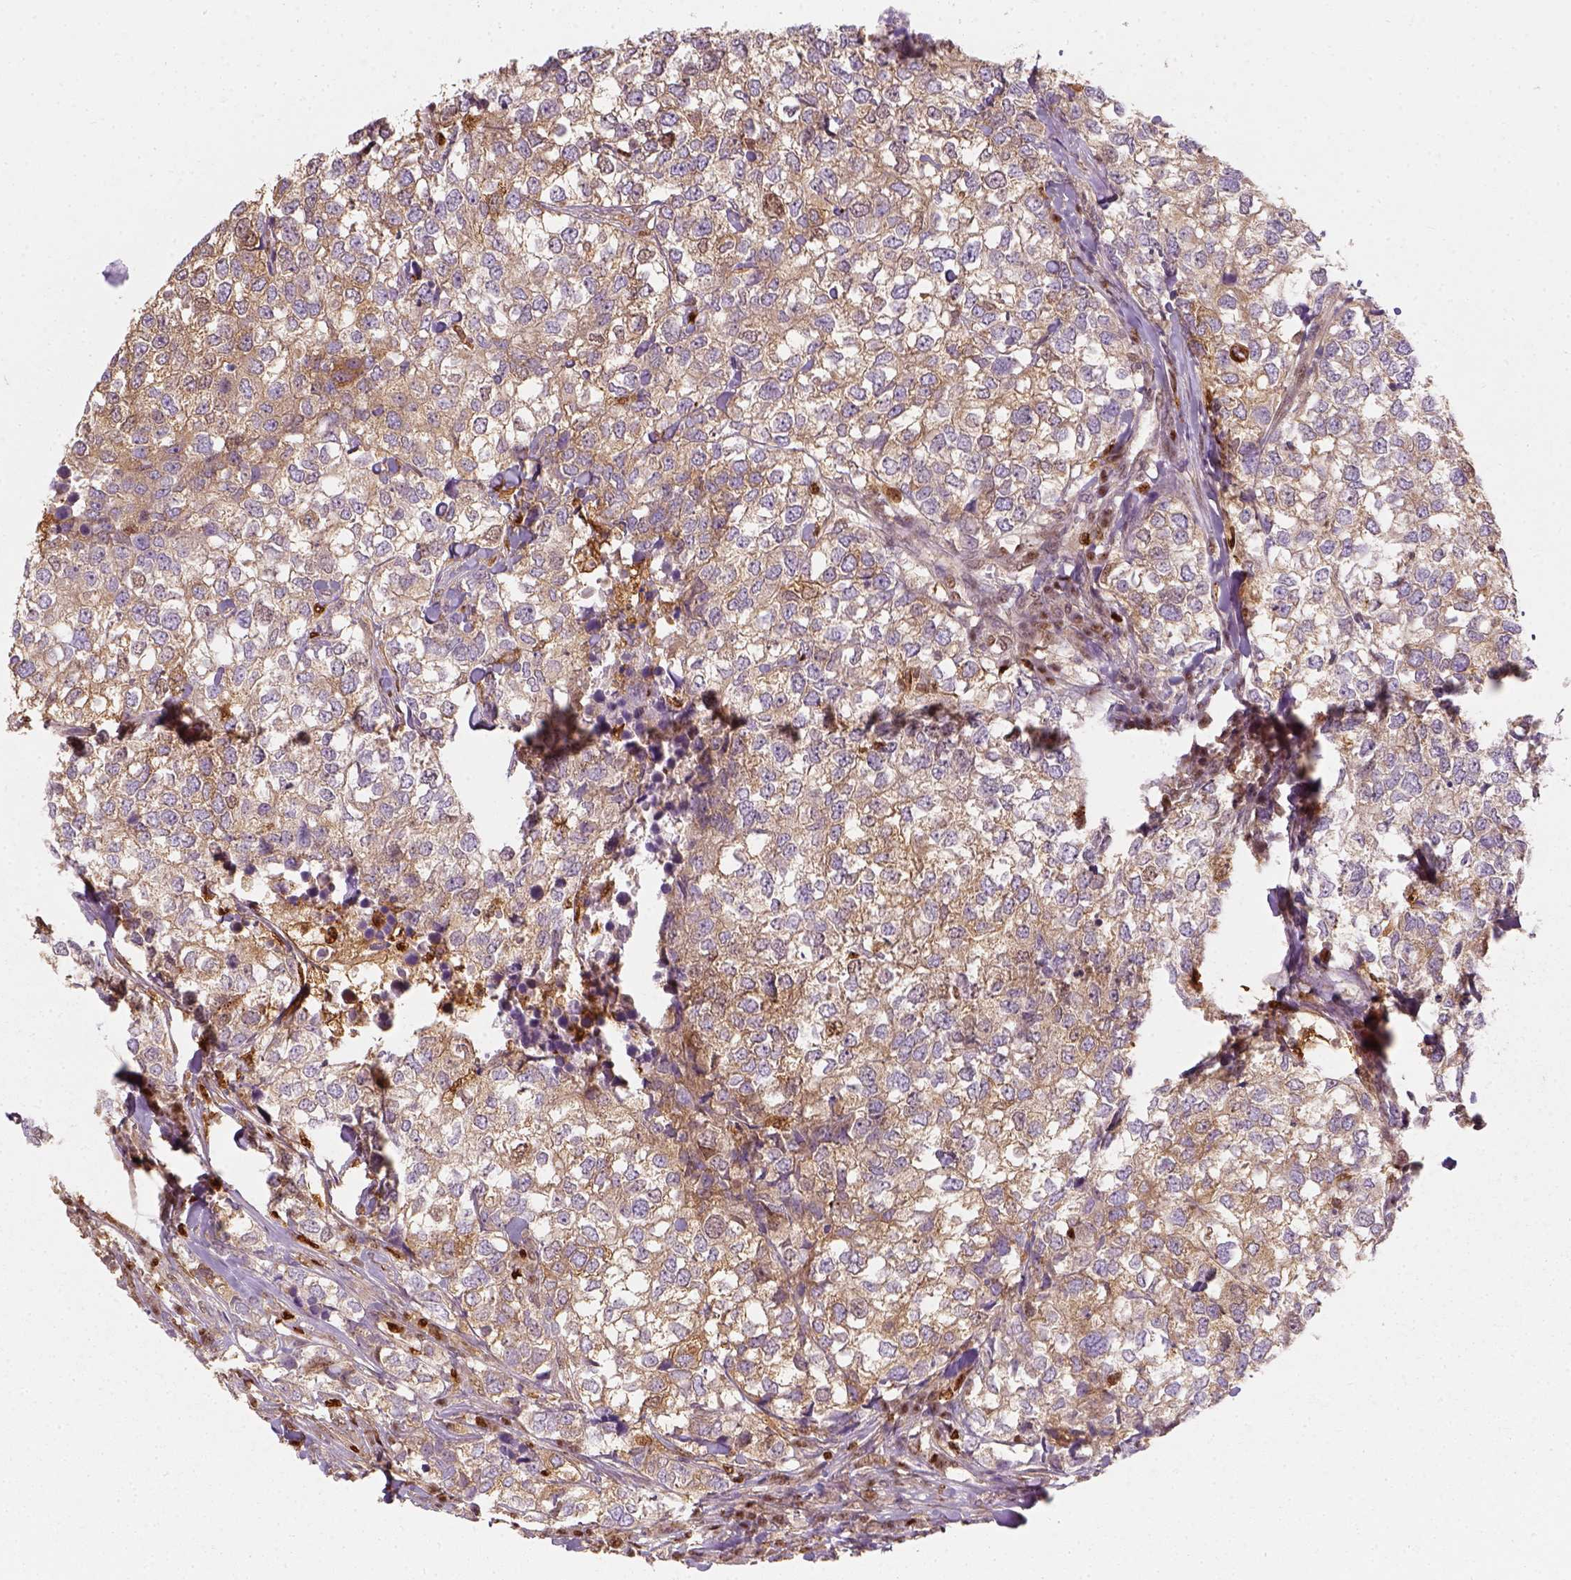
{"staining": {"intensity": "moderate", "quantity": ">75%", "location": "cytoplasmic/membranous"}, "tissue": "breast cancer", "cell_type": "Tumor cells", "image_type": "cancer", "snomed": [{"axis": "morphology", "description": "Duct carcinoma"}, {"axis": "topography", "description": "Breast"}], "caption": "Breast cancer stained with a brown dye demonstrates moderate cytoplasmic/membranous positive positivity in approximately >75% of tumor cells.", "gene": "SQSTM1", "patient": {"sex": "female", "age": 30}}